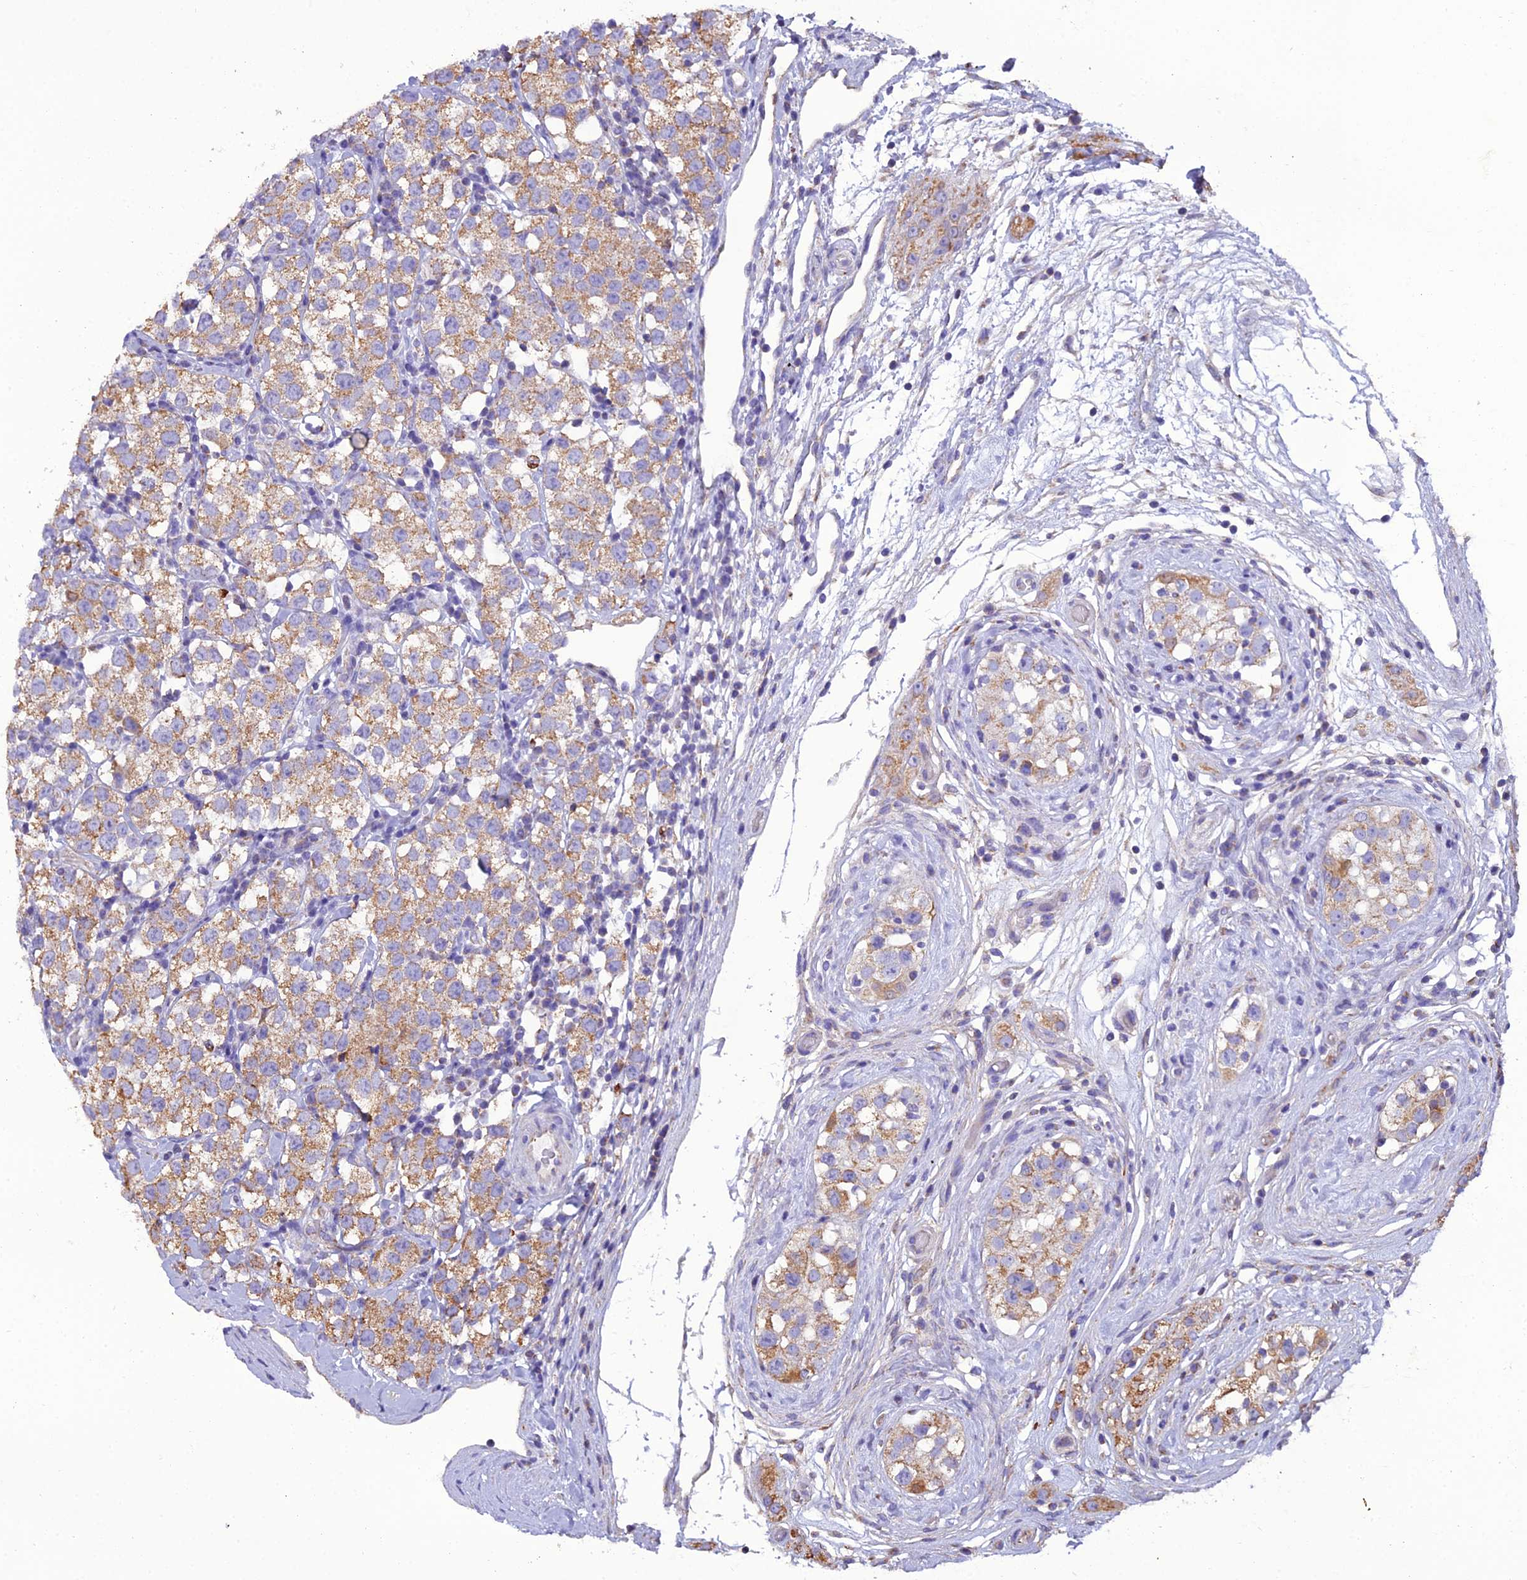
{"staining": {"intensity": "moderate", "quantity": ">75%", "location": "cytoplasmic/membranous"}, "tissue": "testis cancer", "cell_type": "Tumor cells", "image_type": "cancer", "snomed": [{"axis": "morphology", "description": "Seminoma, NOS"}, {"axis": "topography", "description": "Testis"}], "caption": "IHC of human testis cancer (seminoma) displays medium levels of moderate cytoplasmic/membranous expression in approximately >75% of tumor cells.", "gene": "GPD1", "patient": {"sex": "male", "age": 34}}